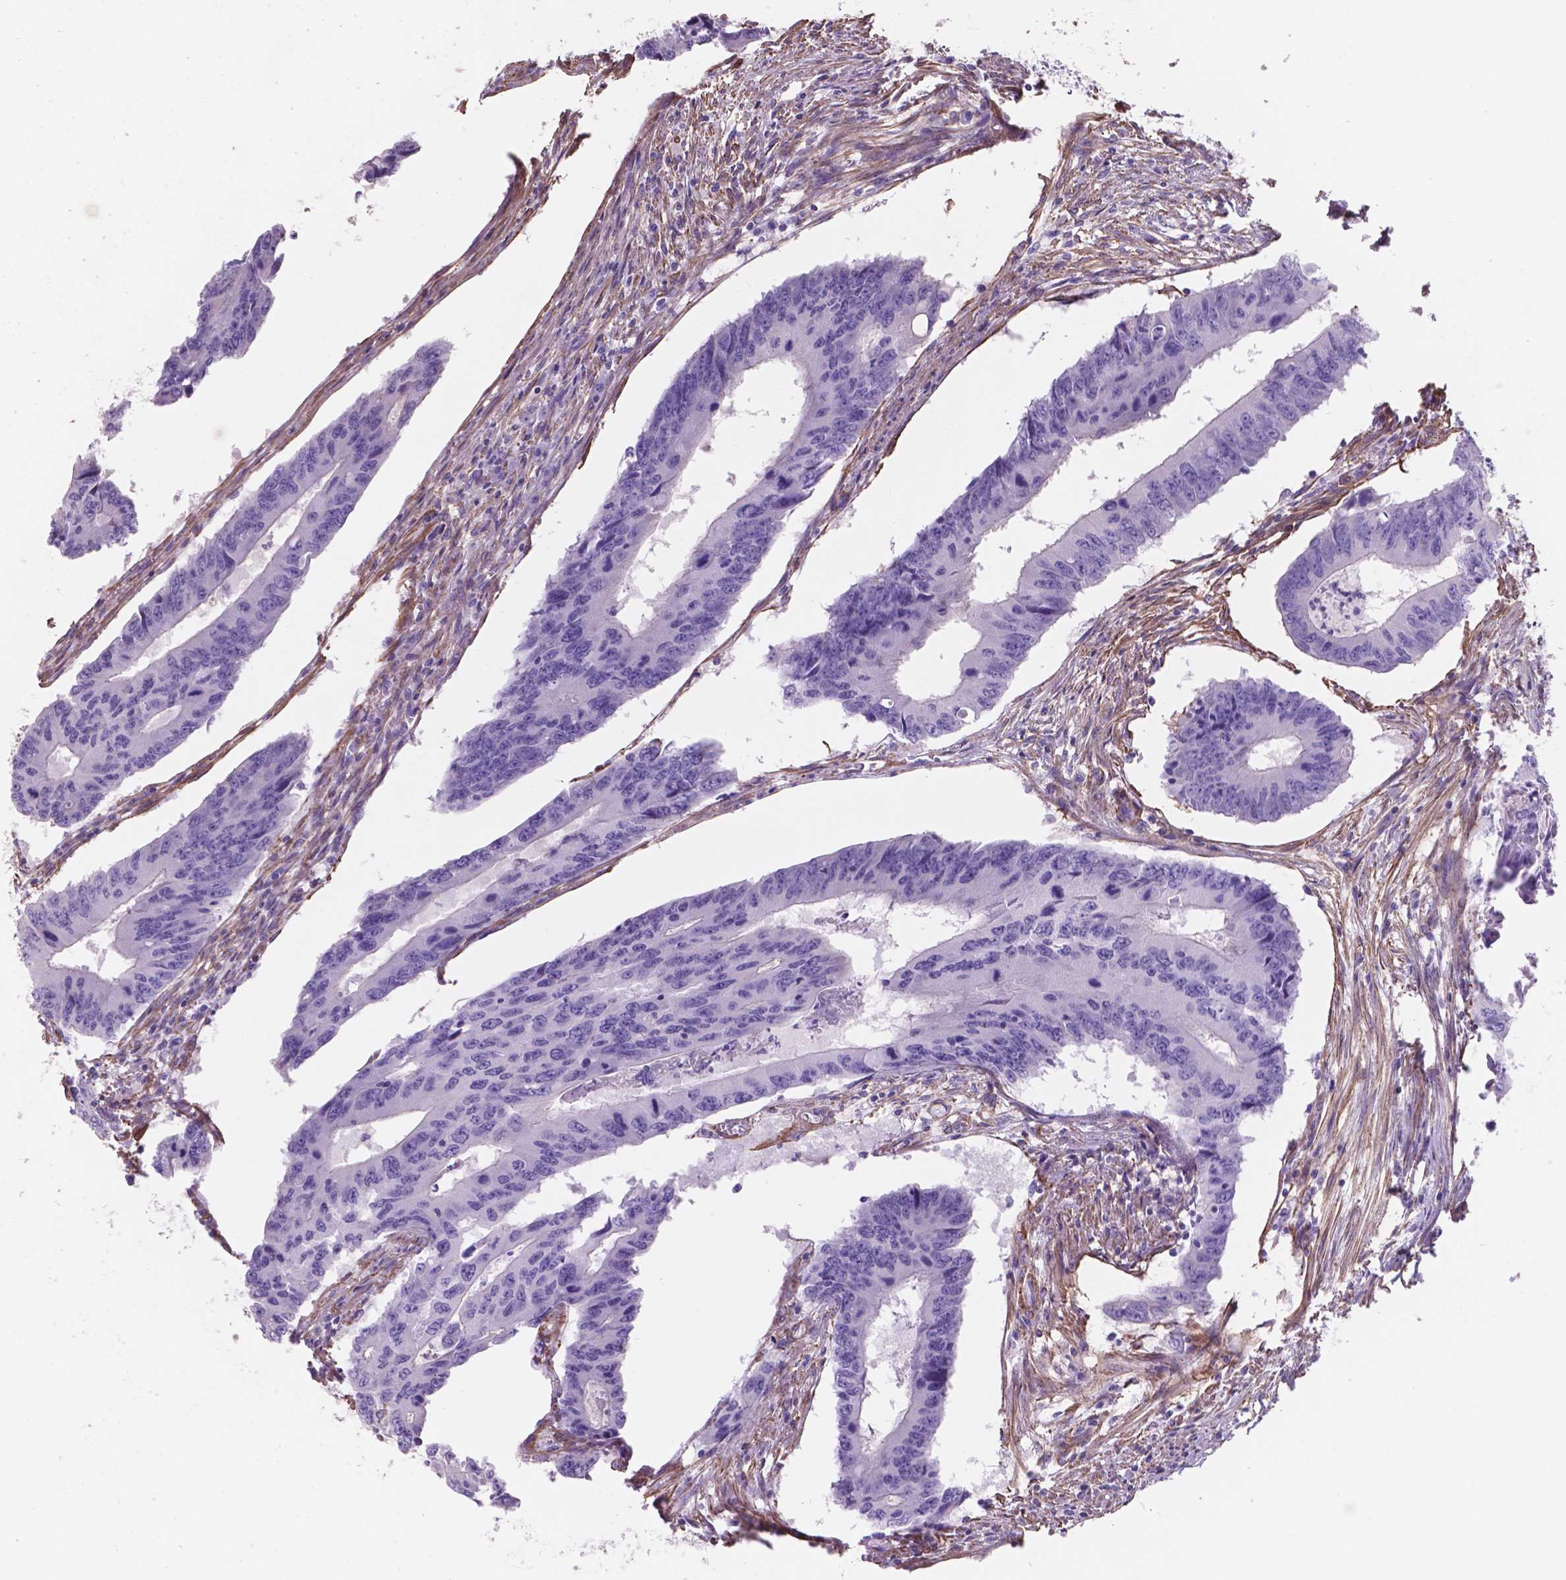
{"staining": {"intensity": "negative", "quantity": "none", "location": "none"}, "tissue": "colorectal cancer", "cell_type": "Tumor cells", "image_type": "cancer", "snomed": [{"axis": "morphology", "description": "Adenocarcinoma, NOS"}, {"axis": "topography", "description": "Colon"}], "caption": "DAB immunohistochemical staining of adenocarcinoma (colorectal) demonstrates no significant staining in tumor cells.", "gene": "TOR2A", "patient": {"sex": "male", "age": 53}}